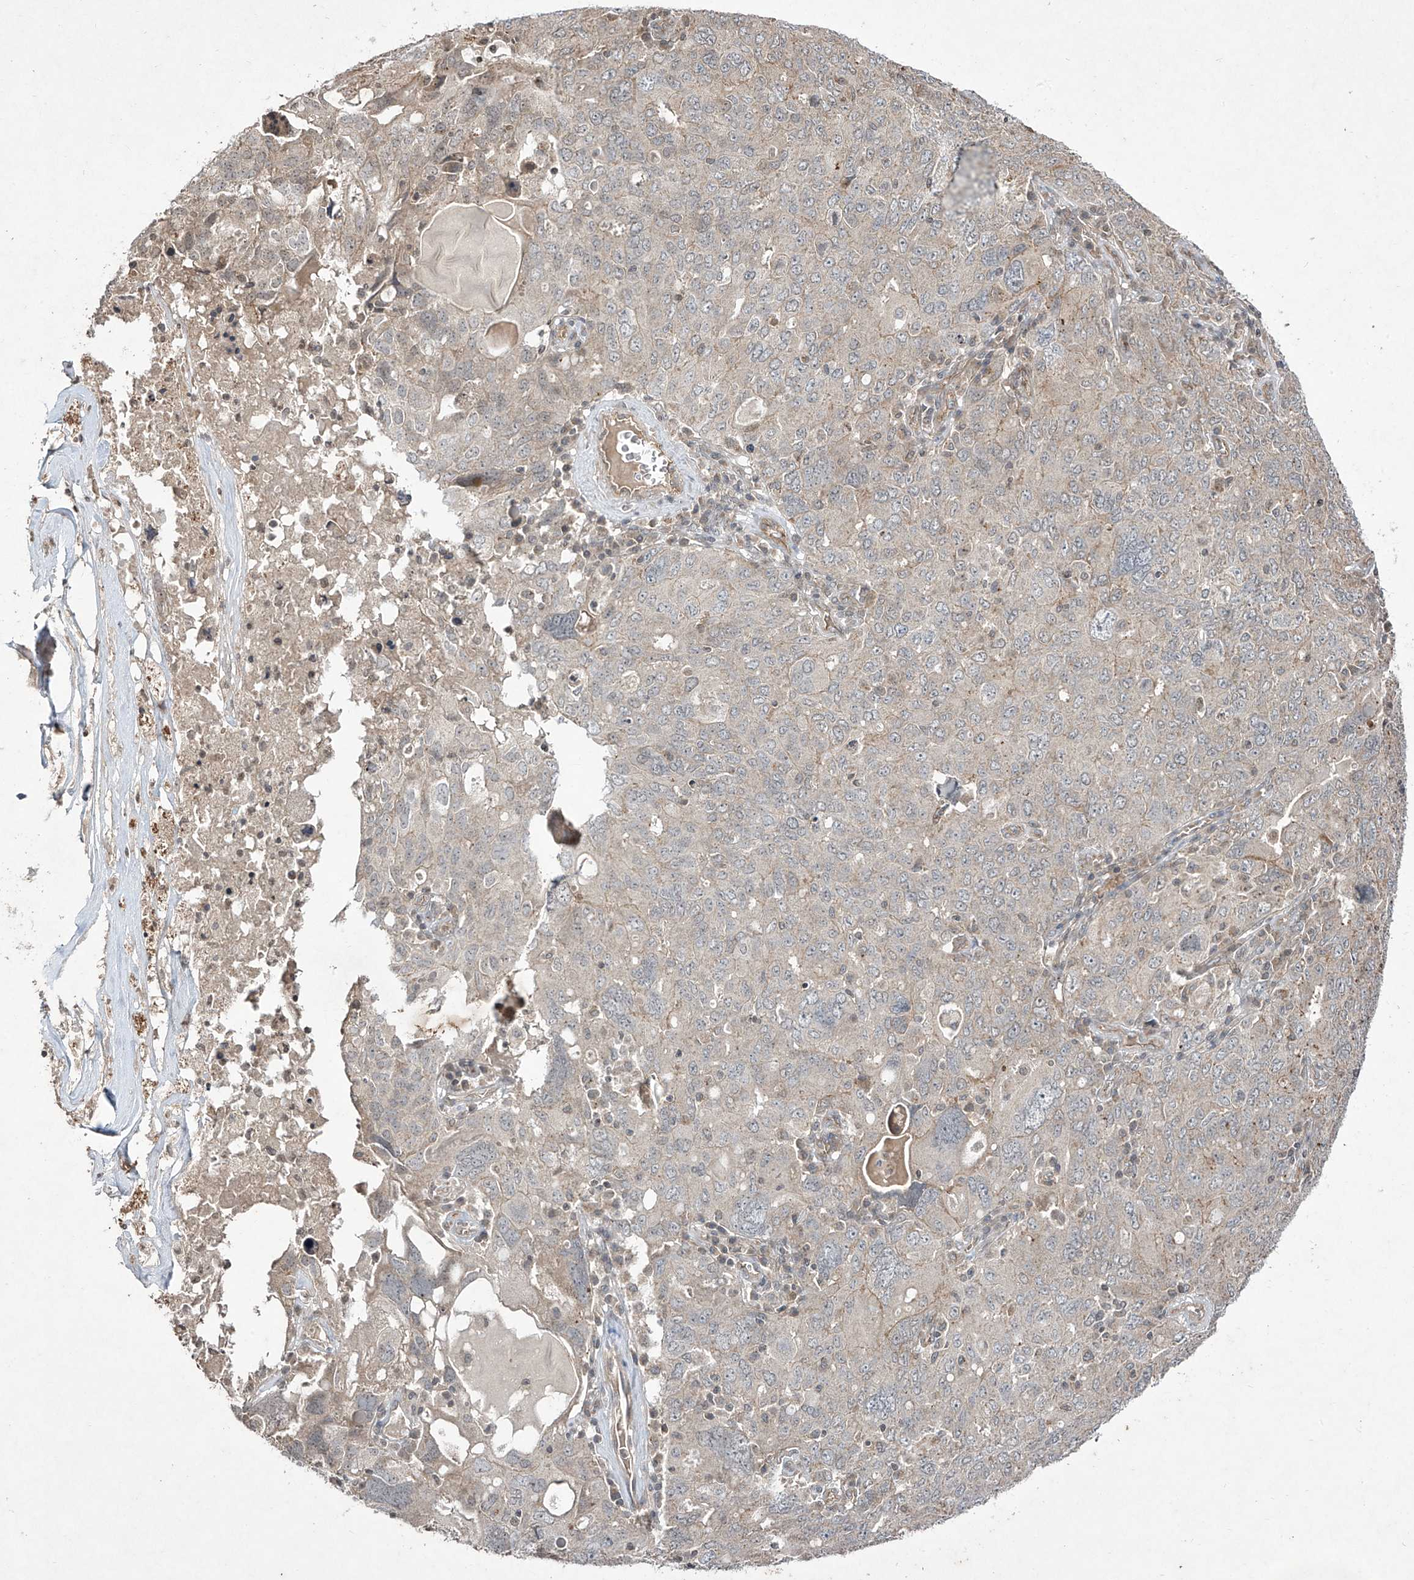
{"staining": {"intensity": "weak", "quantity": "<25%", "location": "cytoplasmic/membranous"}, "tissue": "ovarian cancer", "cell_type": "Tumor cells", "image_type": "cancer", "snomed": [{"axis": "morphology", "description": "Carcinoma, endometroid"}, {"axis": "topography", "description": "Ovary"}], "caption": "Tumor cells show no significant expression in ovarian cancer (endometroid carcinoma).", "gene": "MATN2", "patient": {"sex": "female", "age": 62}}